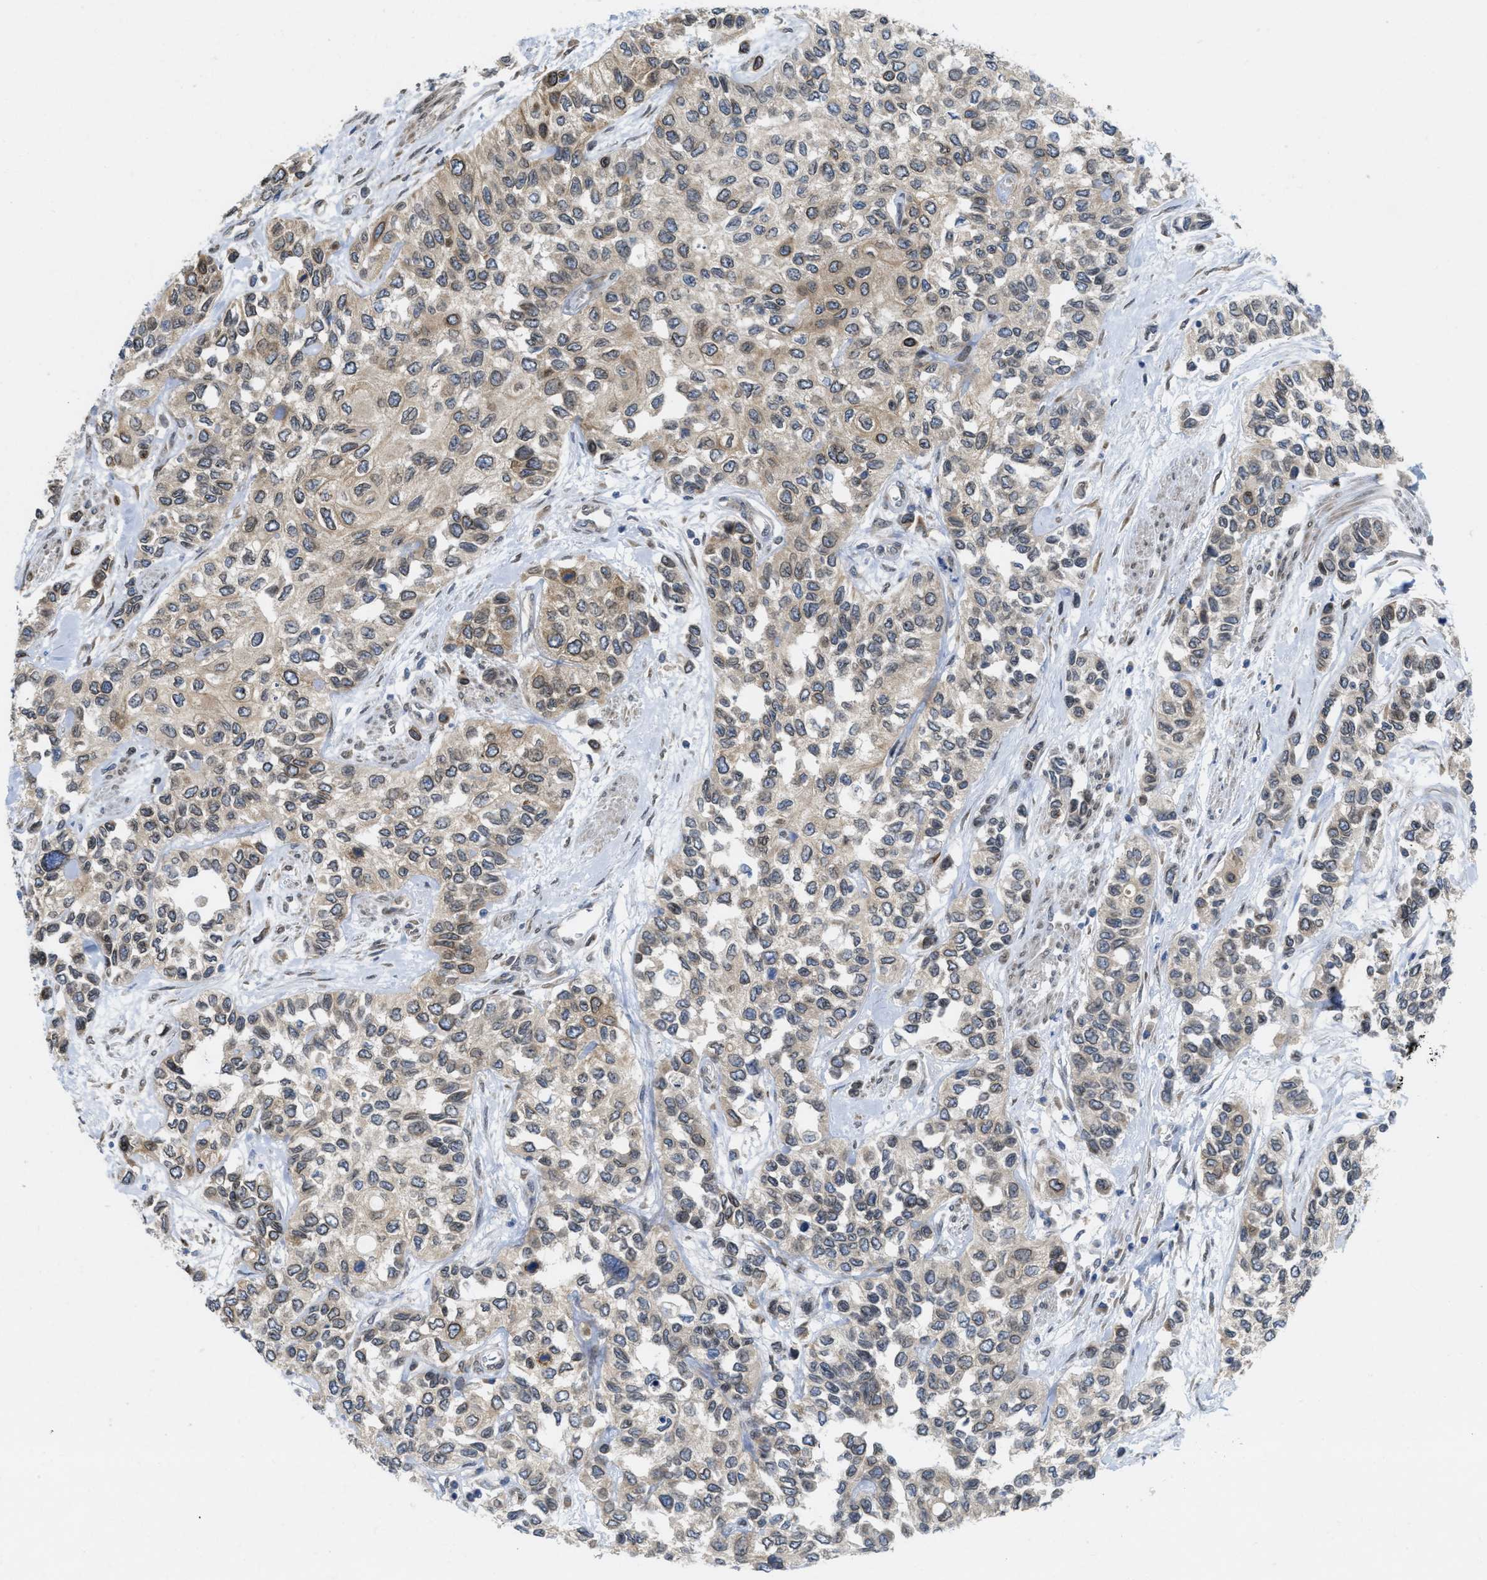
{"staining": {"intensity": "moderate", "quantity": "25%-75%", "location": "cytoplasmic/membranous"}, "tissue": "urothelial cancer", "cell_type": "Tumor cells", "image_type": "cancer", "snomed": [{"axis": "morphology", "description": "Urothelial carcinoma, High grade"}, {"axis": "topography", "description": "Urinary bladder"}], "caption": "There is medium levels of moderate cytoplasmic/membranous positivity in tumor cells of urothelial cancer, as demonstrated by immunohistochemical staining (brown color).", "gene": "EIF2AK3", "patient": {"sex": "female", "age": 56}}